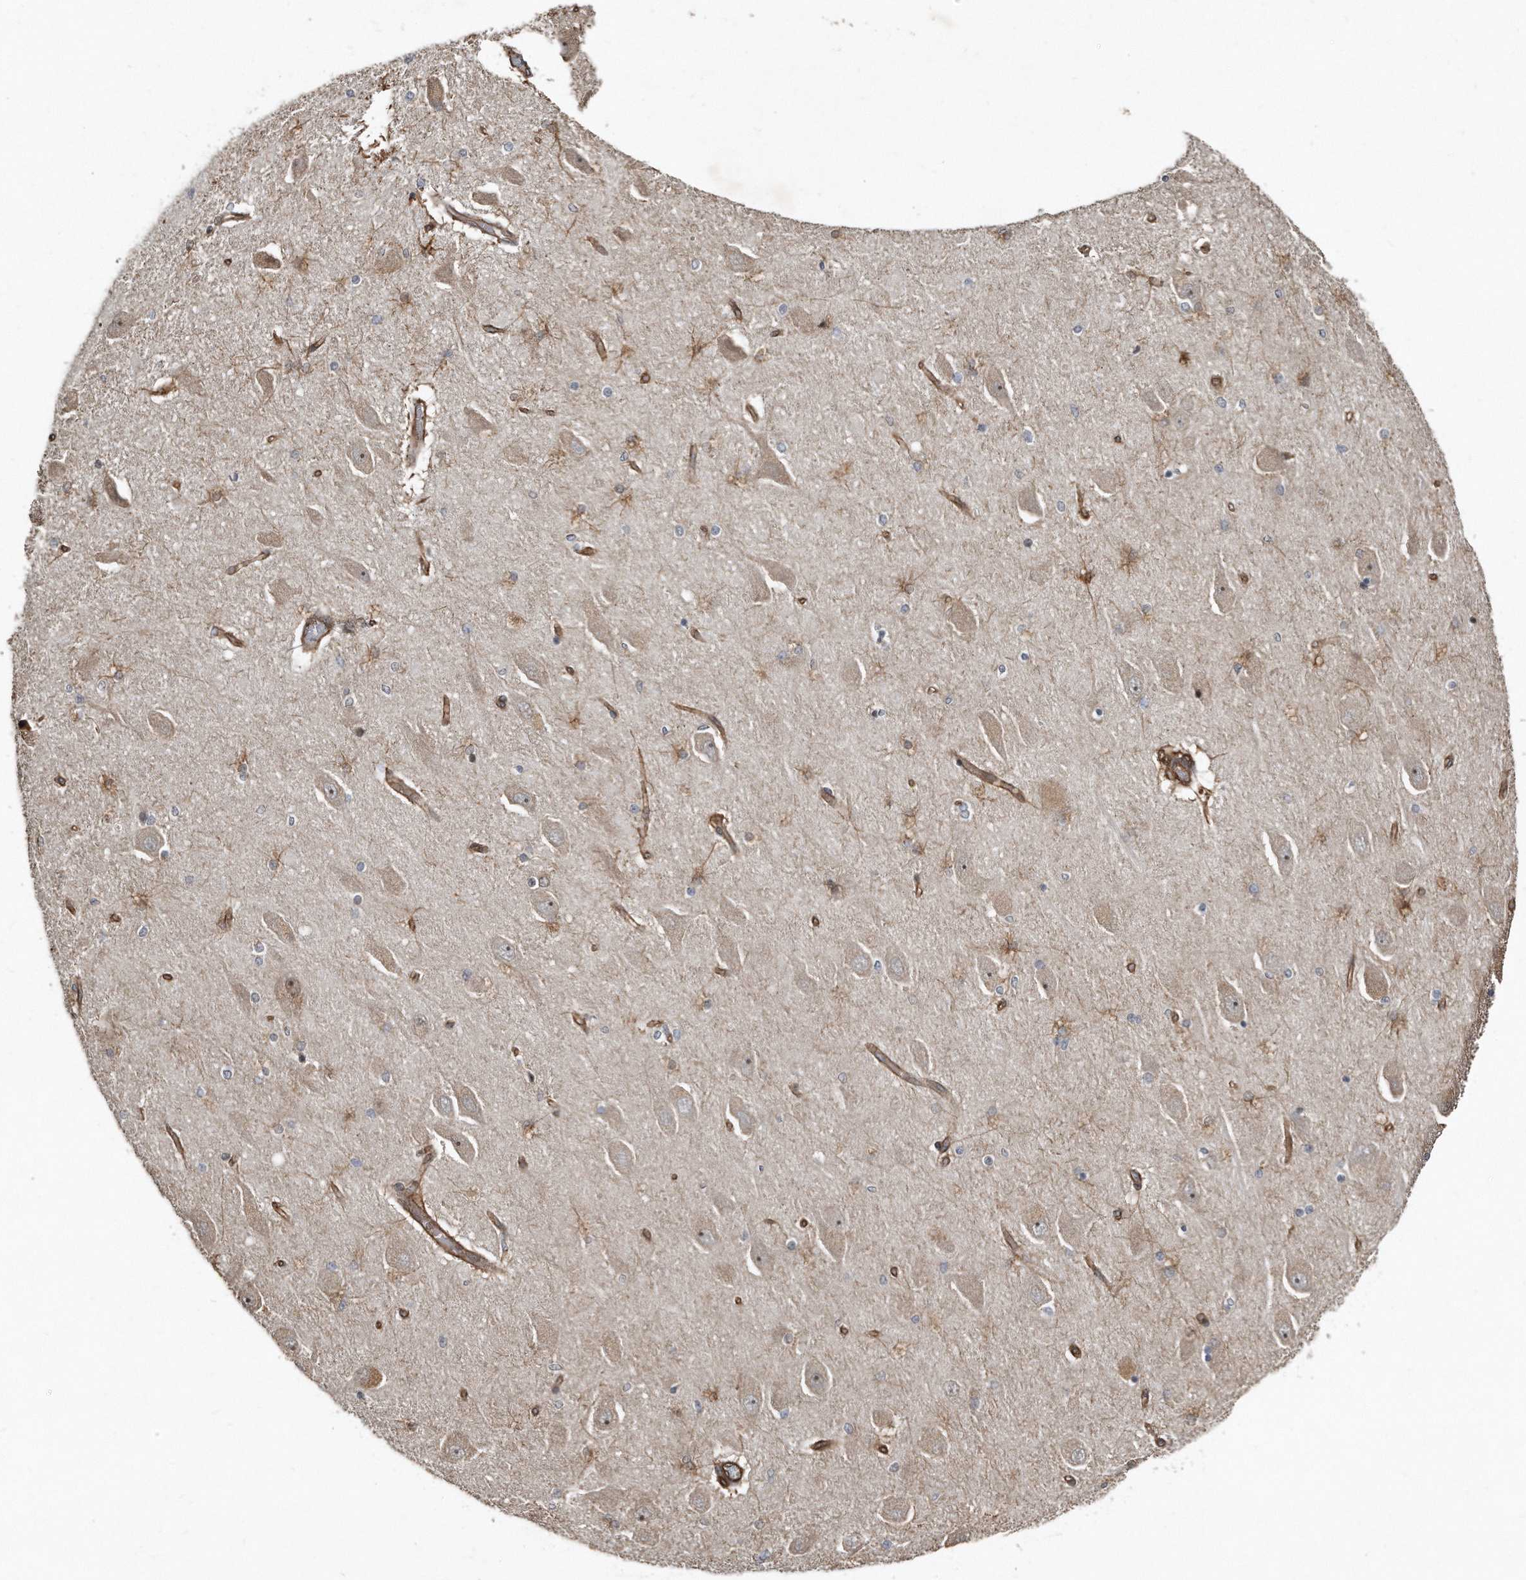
{"staining": {"intensity": "negative", "quantity": "none", "location": "none"}, "tissue": "hippocampus", "cell_type": "Glial cells", "image_type": "normal", "snomed": [{"axis": "morphology", "description": "Normal tissue, NOS"}, {"axis": "topography", "description": "Hippocampus"}], "caption": "Photomicrograph shows no protein positivity in glial cells of unremarkable hippocampus. Brightfield microscopy of immunohistochemistry (IHC) stained with DAB (3,3'-diaminobenzidine) (brown) and hematoxylin (blue), captured at high magnification.", "gene": "SNAP47", "patient": {"sex": "female", "age": 54}}